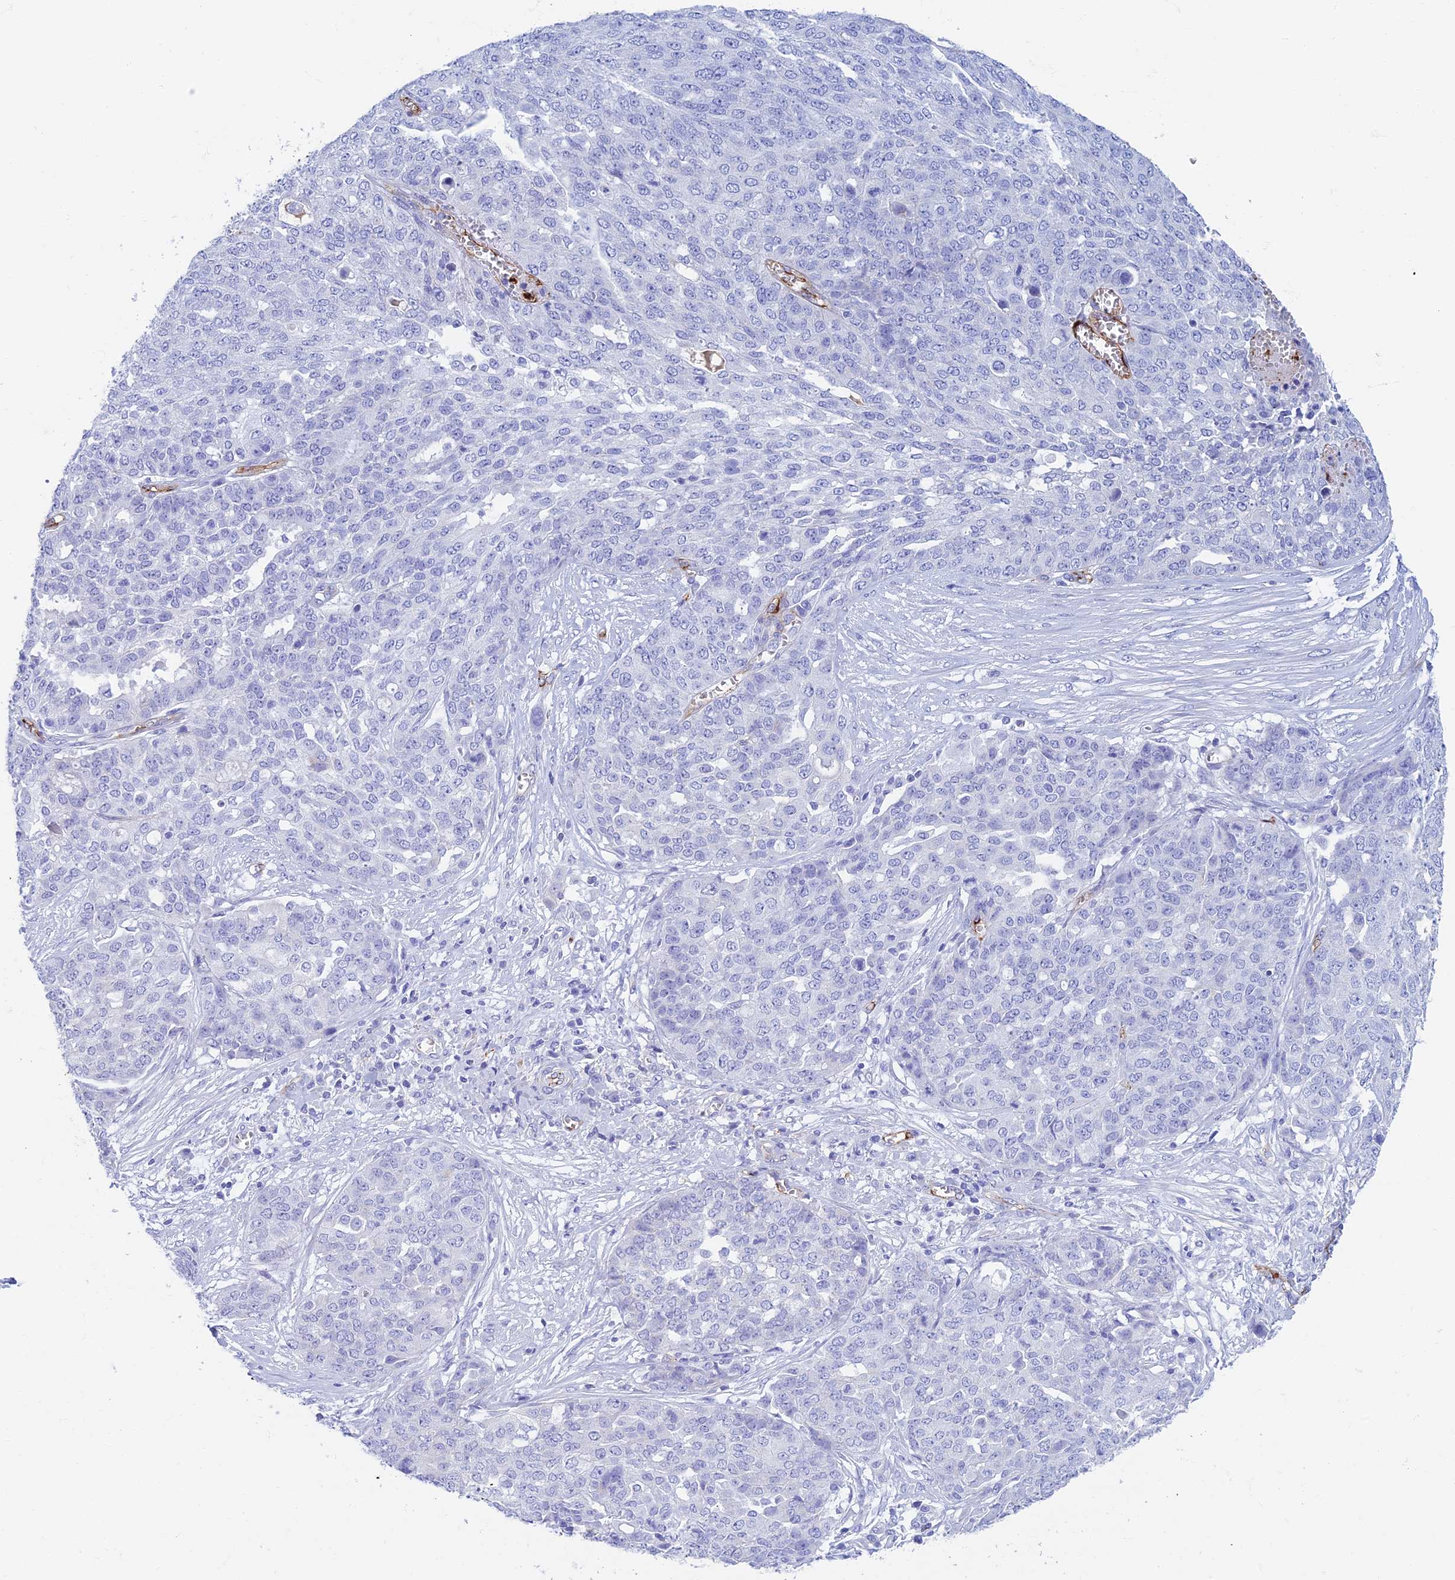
{"staining": {"intensity": "negative", "quantity": "none", "location": "none"}, "tissue": "ovarian cancer", "cell_type": "Tumor cells", "image_type": "cancer", "snomed": [{"axis": "morphology", "description": "Cystadenocarcinoma, serous, NOS"}, {"axis": "topography", "description": "Soft tissue"}, {"axis": "topography", "description": "Ovary"}], "caption": "High magnification brightfield microscopy of serous cystadenocarcinoma (ovarian) stained with DAB (brown) and counterstained with hematoxylin (blue): tumor cells show no significant expression.", "gene": "ETFRF1", "patient": {"sex": "female", "age": 57}}